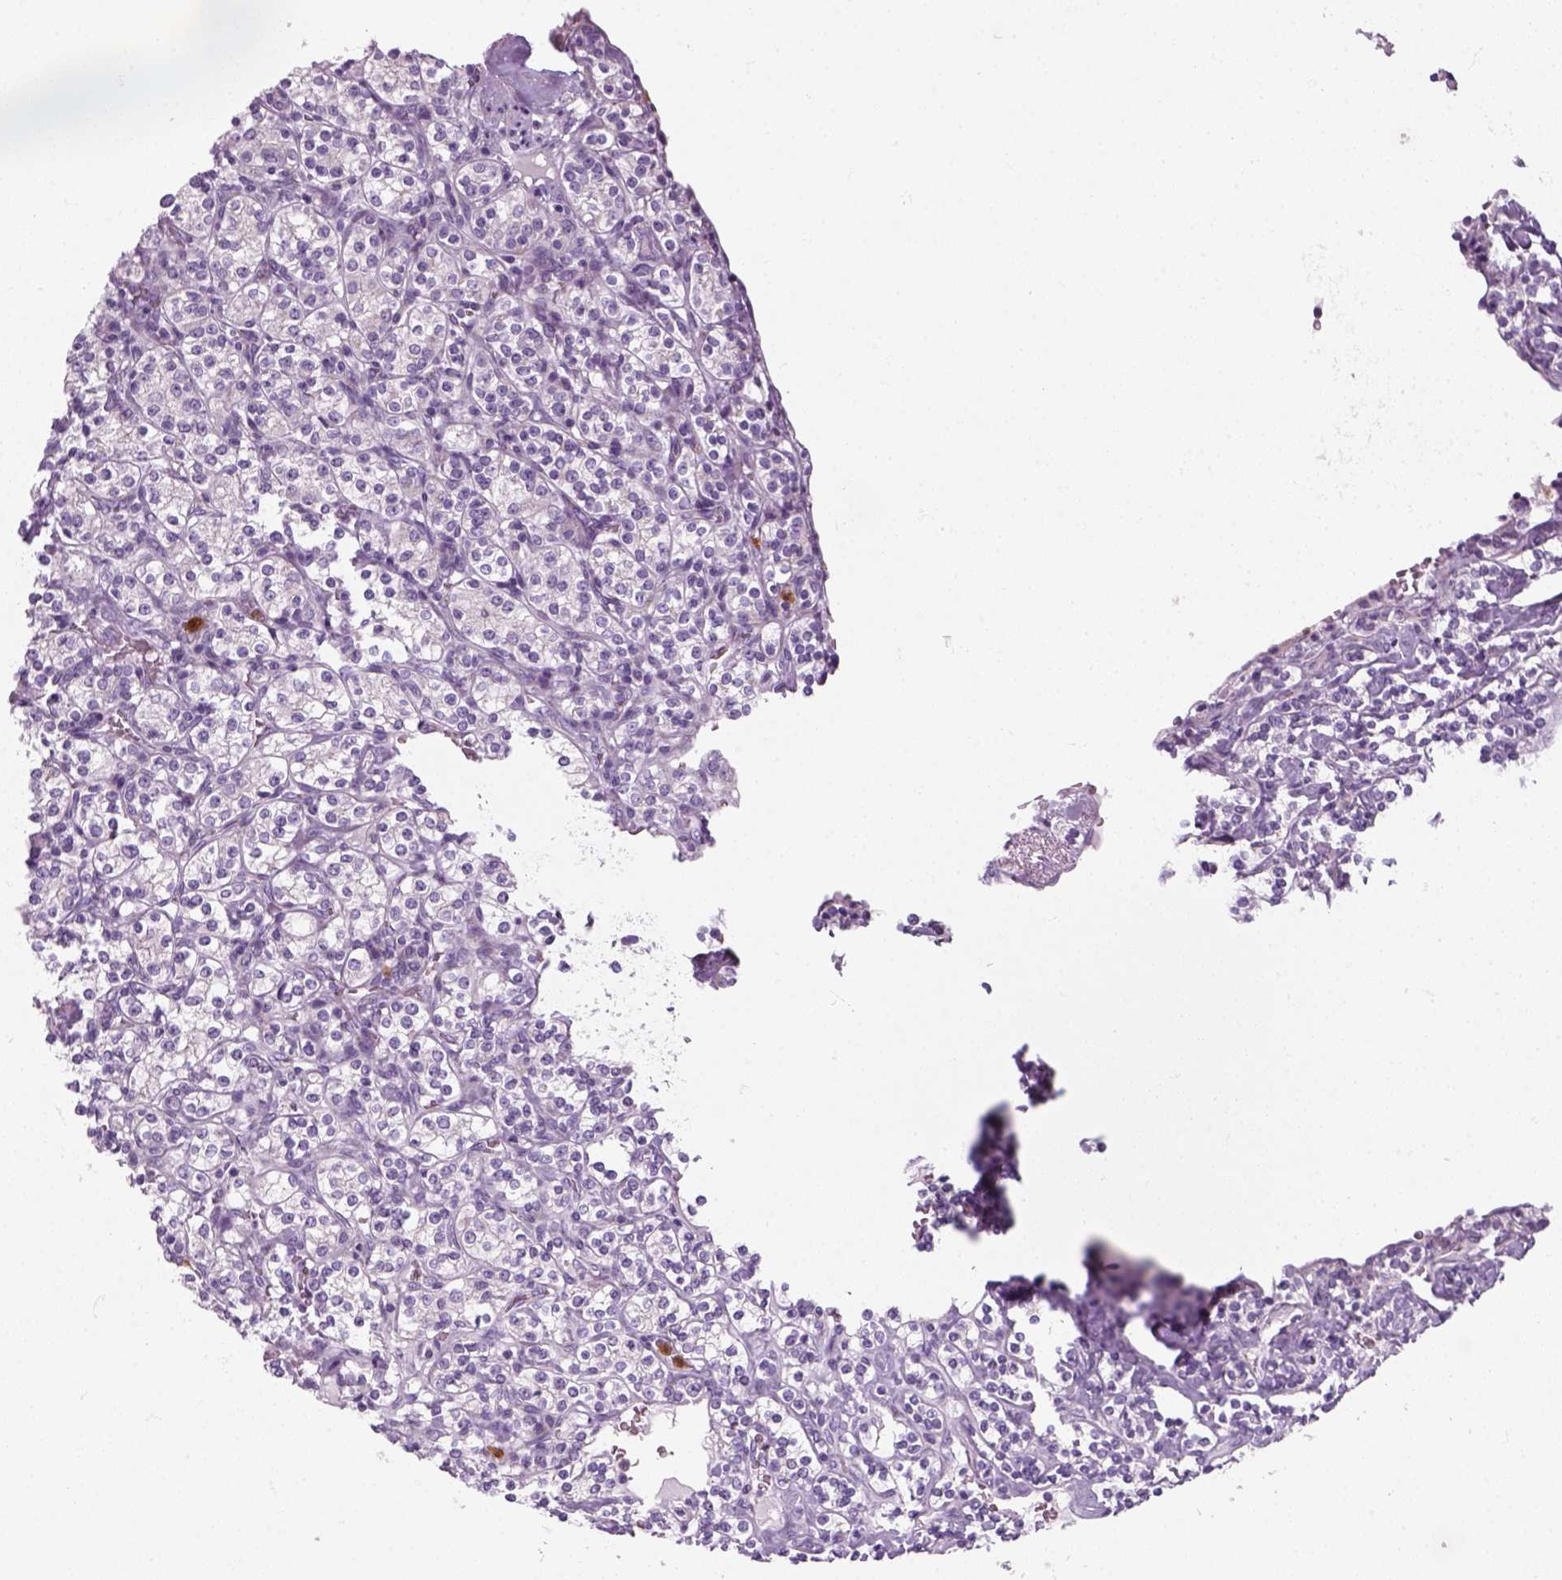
{"staining": {"intensity": "negative", "quantity": "none", "location": "none"}, "tissue": "renal cancer", "cell_type": "Tumor cells", "image_type": "cancer", "snomed": [{"axis": "morphology", "description": "Adenocarcinoma, NOS"}, {"axis": "topography", "description": "Kidney"}], "caption": "The histopathology image shows no significant staining in tumor cells of adenocarcinoma (renal).", "gene": "IL4", "patient": {"sex": "male", "age": 77}}